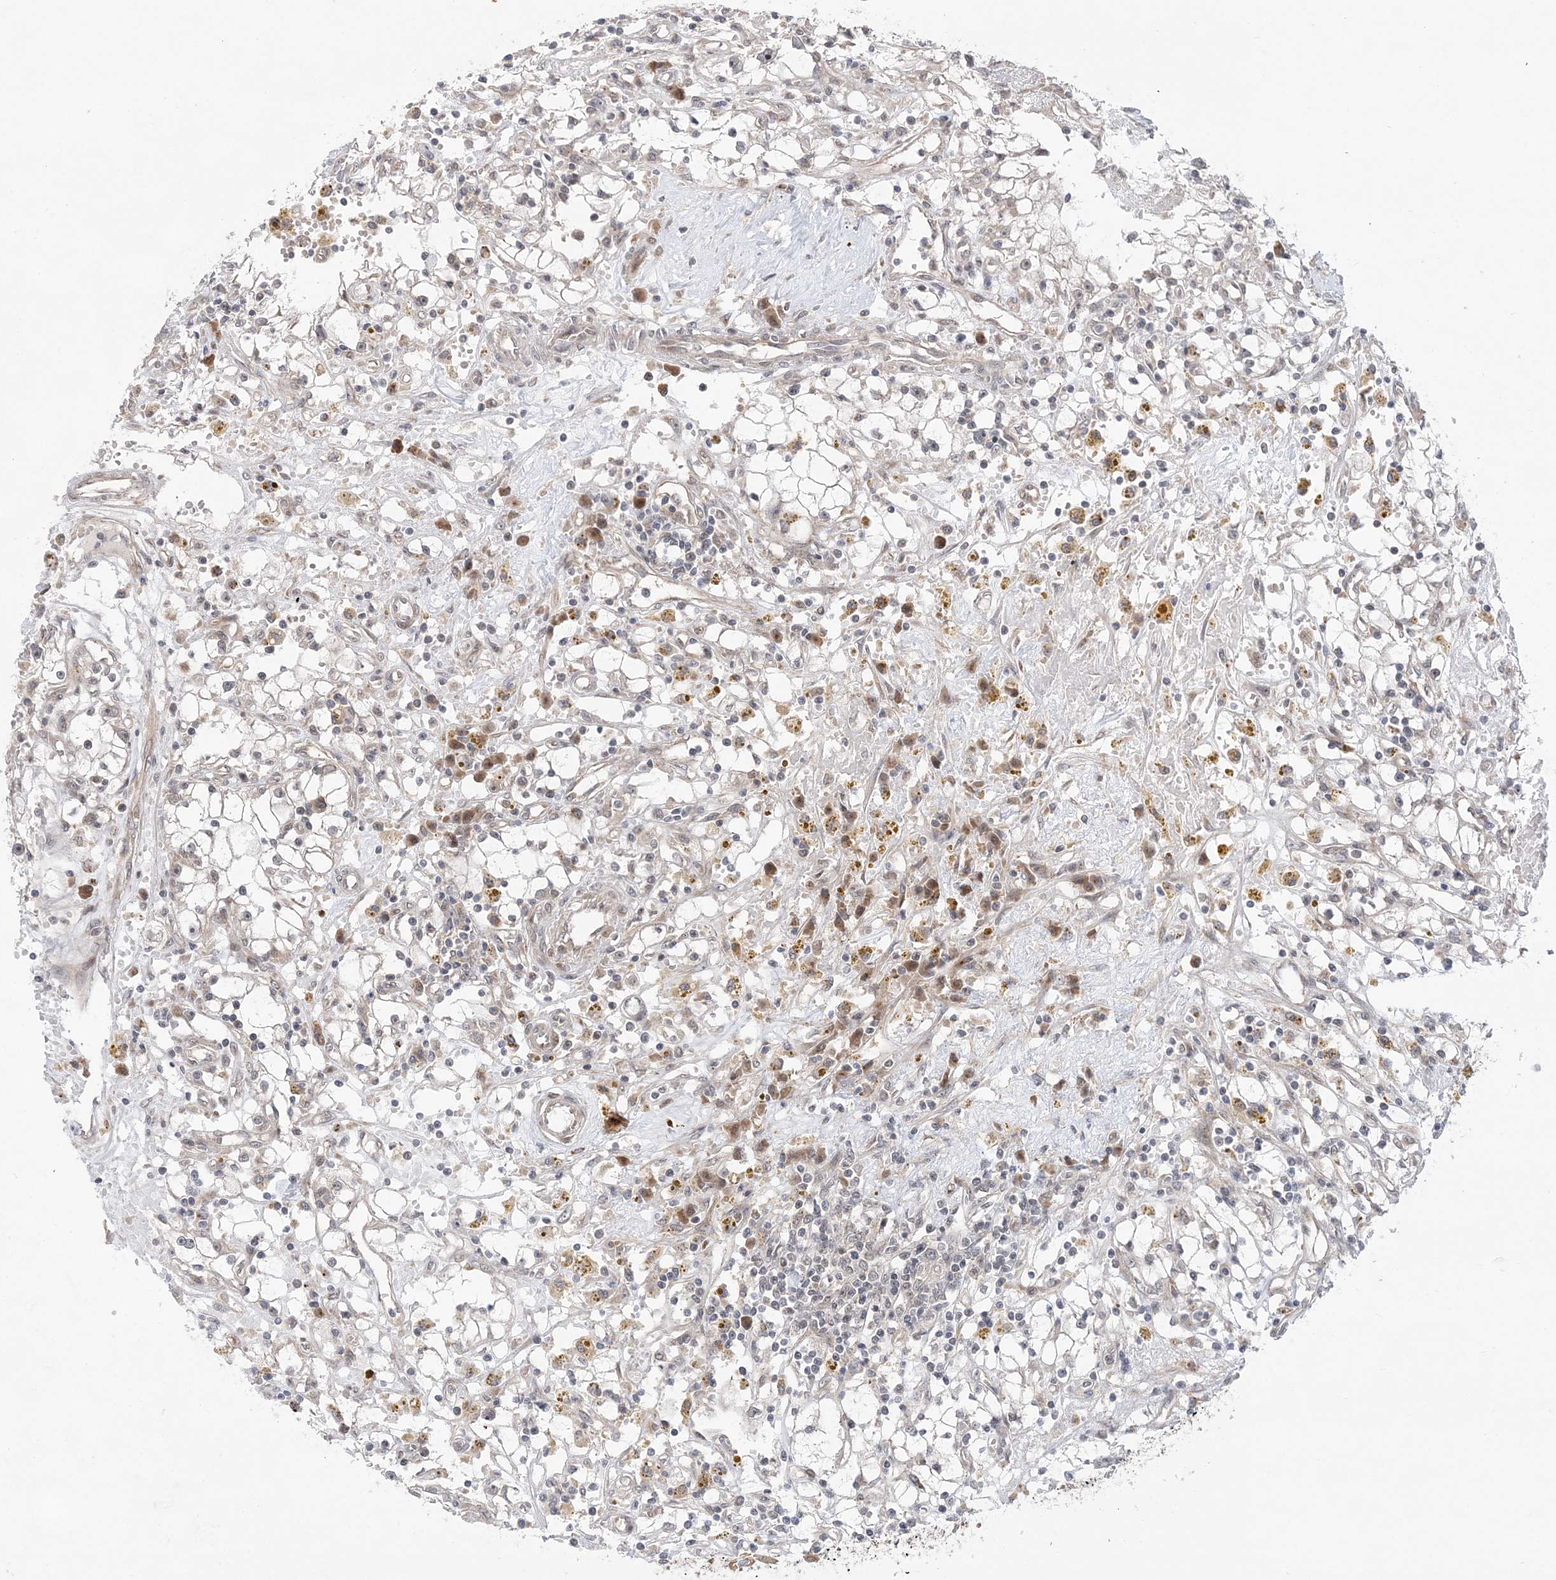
{"staining": {"intensity": "negative", "quantity": "none", "location": "none"}, "tissue": "renal cancer", "cell_type": "Tumor cells", "image_type": "cancer", "snomed": [{"axis": "morphology", "description": "Adenocarcinoma, NOS"}, {"axis": "topography", "description": "Kidney"}], "caption": "Tumor cells are negative for brown protein staining in adenocarcinoma (renal).", "gene": "ANAPC15", "patient": {"sex": "male", "age": 56}}